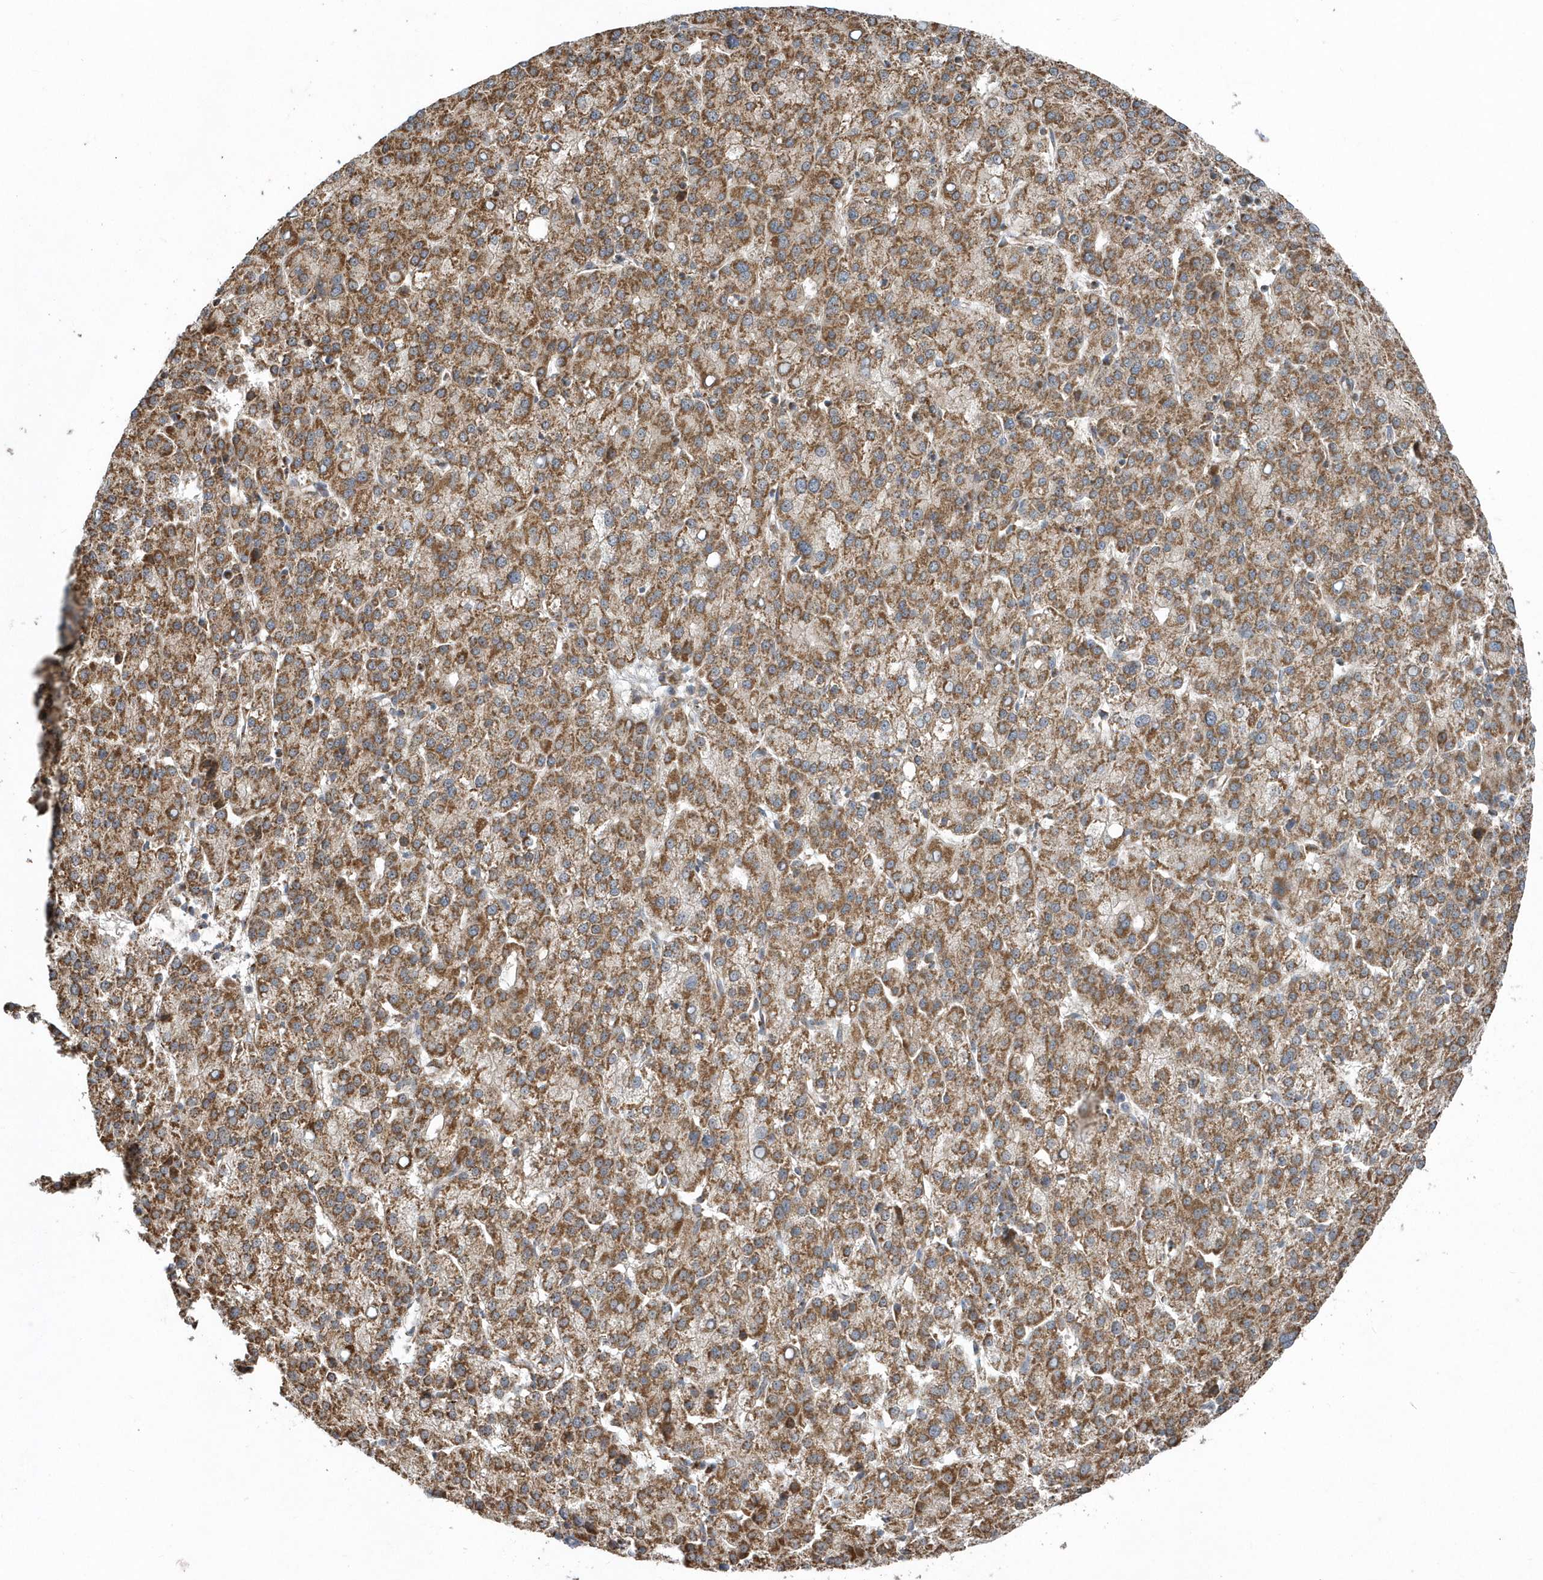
{"staining": {"intensity": "moderate", "quantity": ">75%", "location": "cytoplasmic/membranous"}, "tissue": "liver cancer", "cell_type": "Tumor cells", "image_type": "cancer", "snomed": [{"axis": "morphology", "description": "Carcinoma, Hepatocellular, NOS"}, {"axis": "topography", "description": "Liver"}], "caption": "The micrograph demonstrates immunohistochemical staining of hepatocellular carcinoma (liver). There is moderate cytoplasmic/membranous expression is identified in approximately >75% of tumor cells.", "gene": "PPP1R7", "patient": {"sex": "female", "age": 58}}